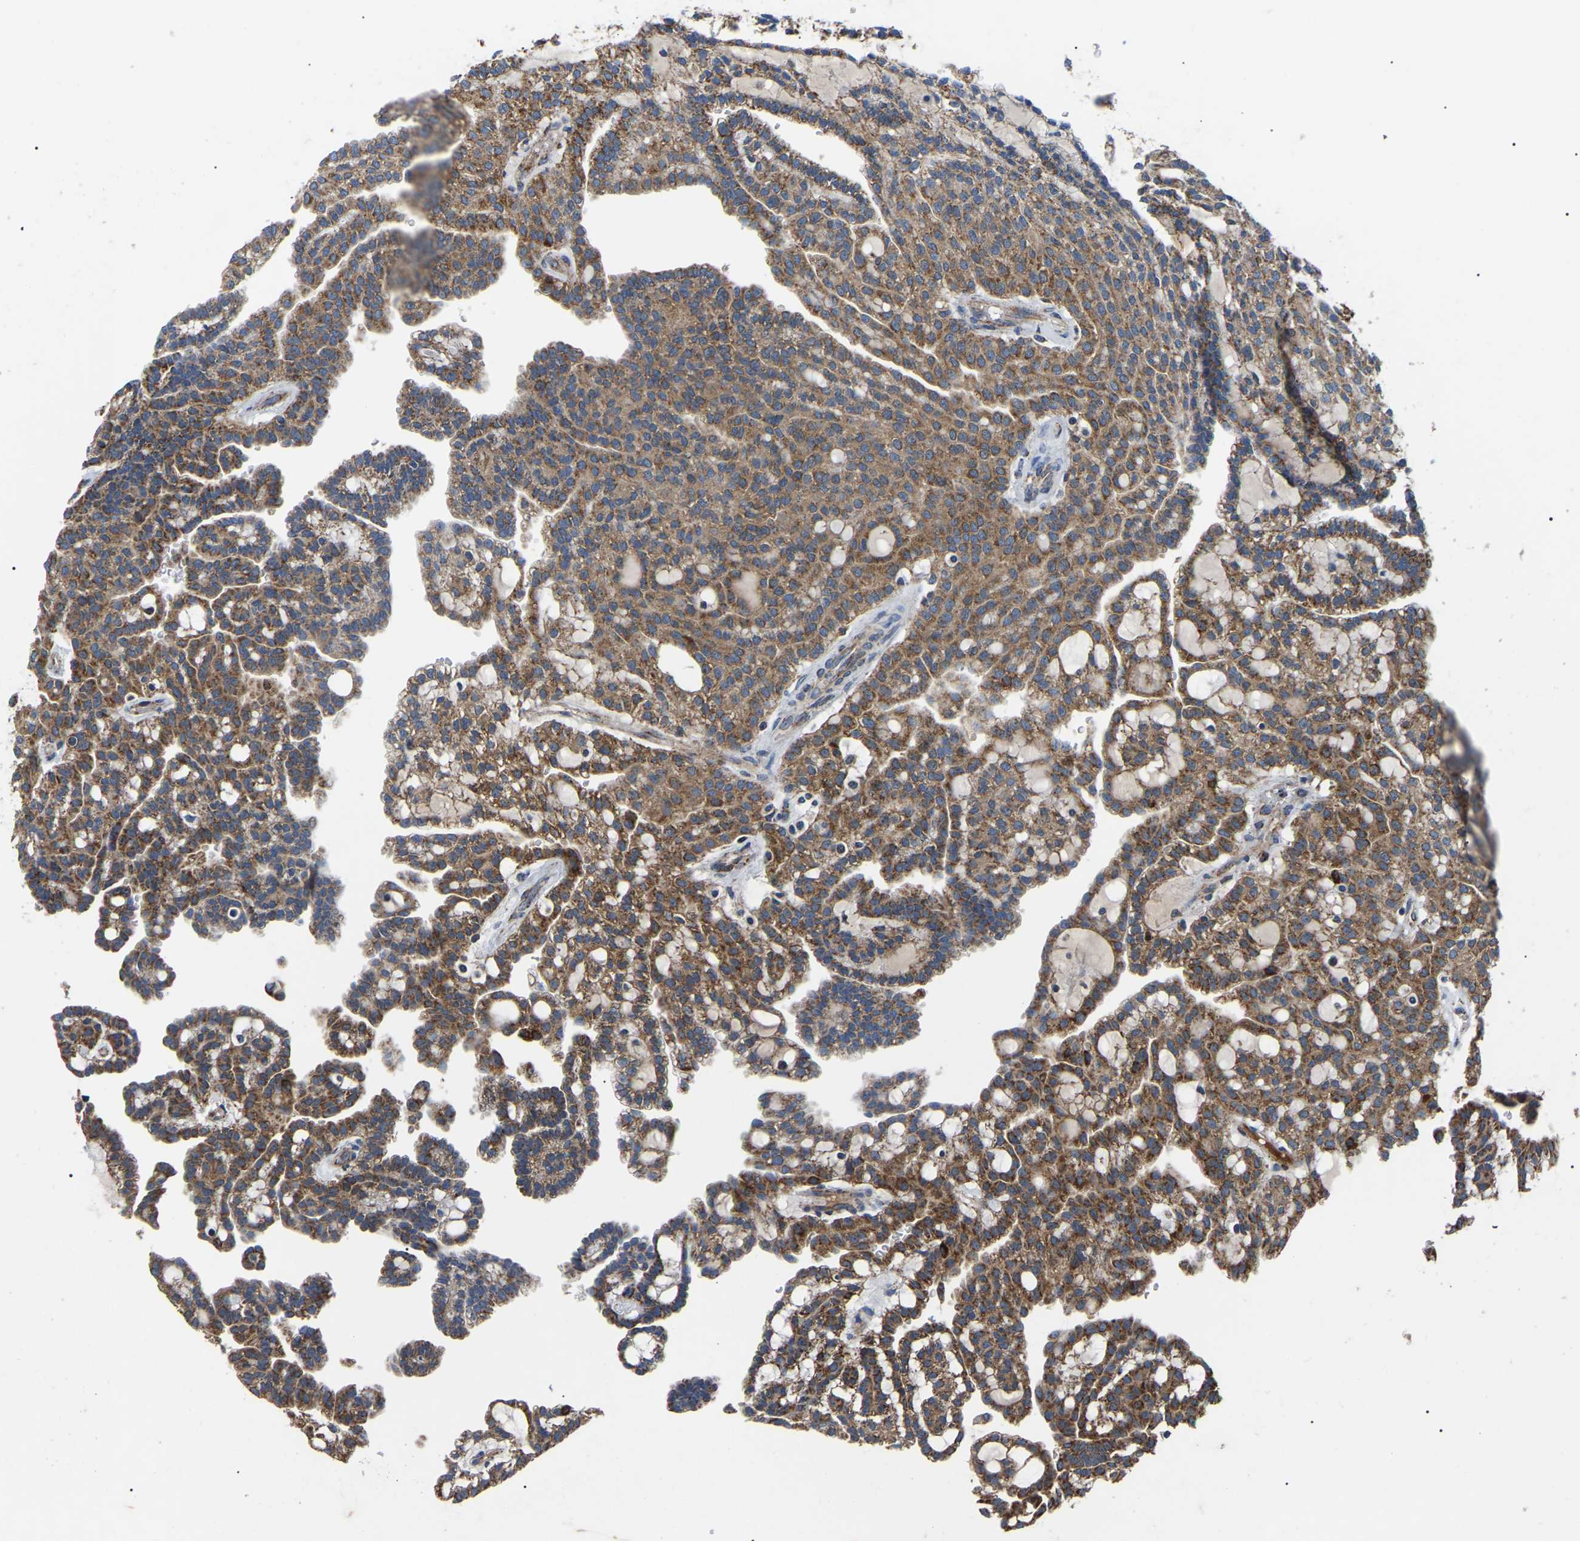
{"staining": {"intensity": "moderate", "quantity": ">75%", "location": "cytoplasmic/membranous"}, "tissue": "renal cancer", "cell_type": "Tumor cells", "image_type": "cancer", "snomed": [{"axis": "morphology", "description": "Adenocarcinoma, NOS"}, {"axis": "topography", "description": "Kidney"}], "caption": "Adenocarcinoma (renal) was stained to show a protein in brown. There is medium levels of moderate cytoplasmic/membranous positivity in about >75% of tumor cells. (IHC, brightfield microscopy, high magnification).", "gene": "PPM1E", "patient": {"sex": "male", "age": 63}}